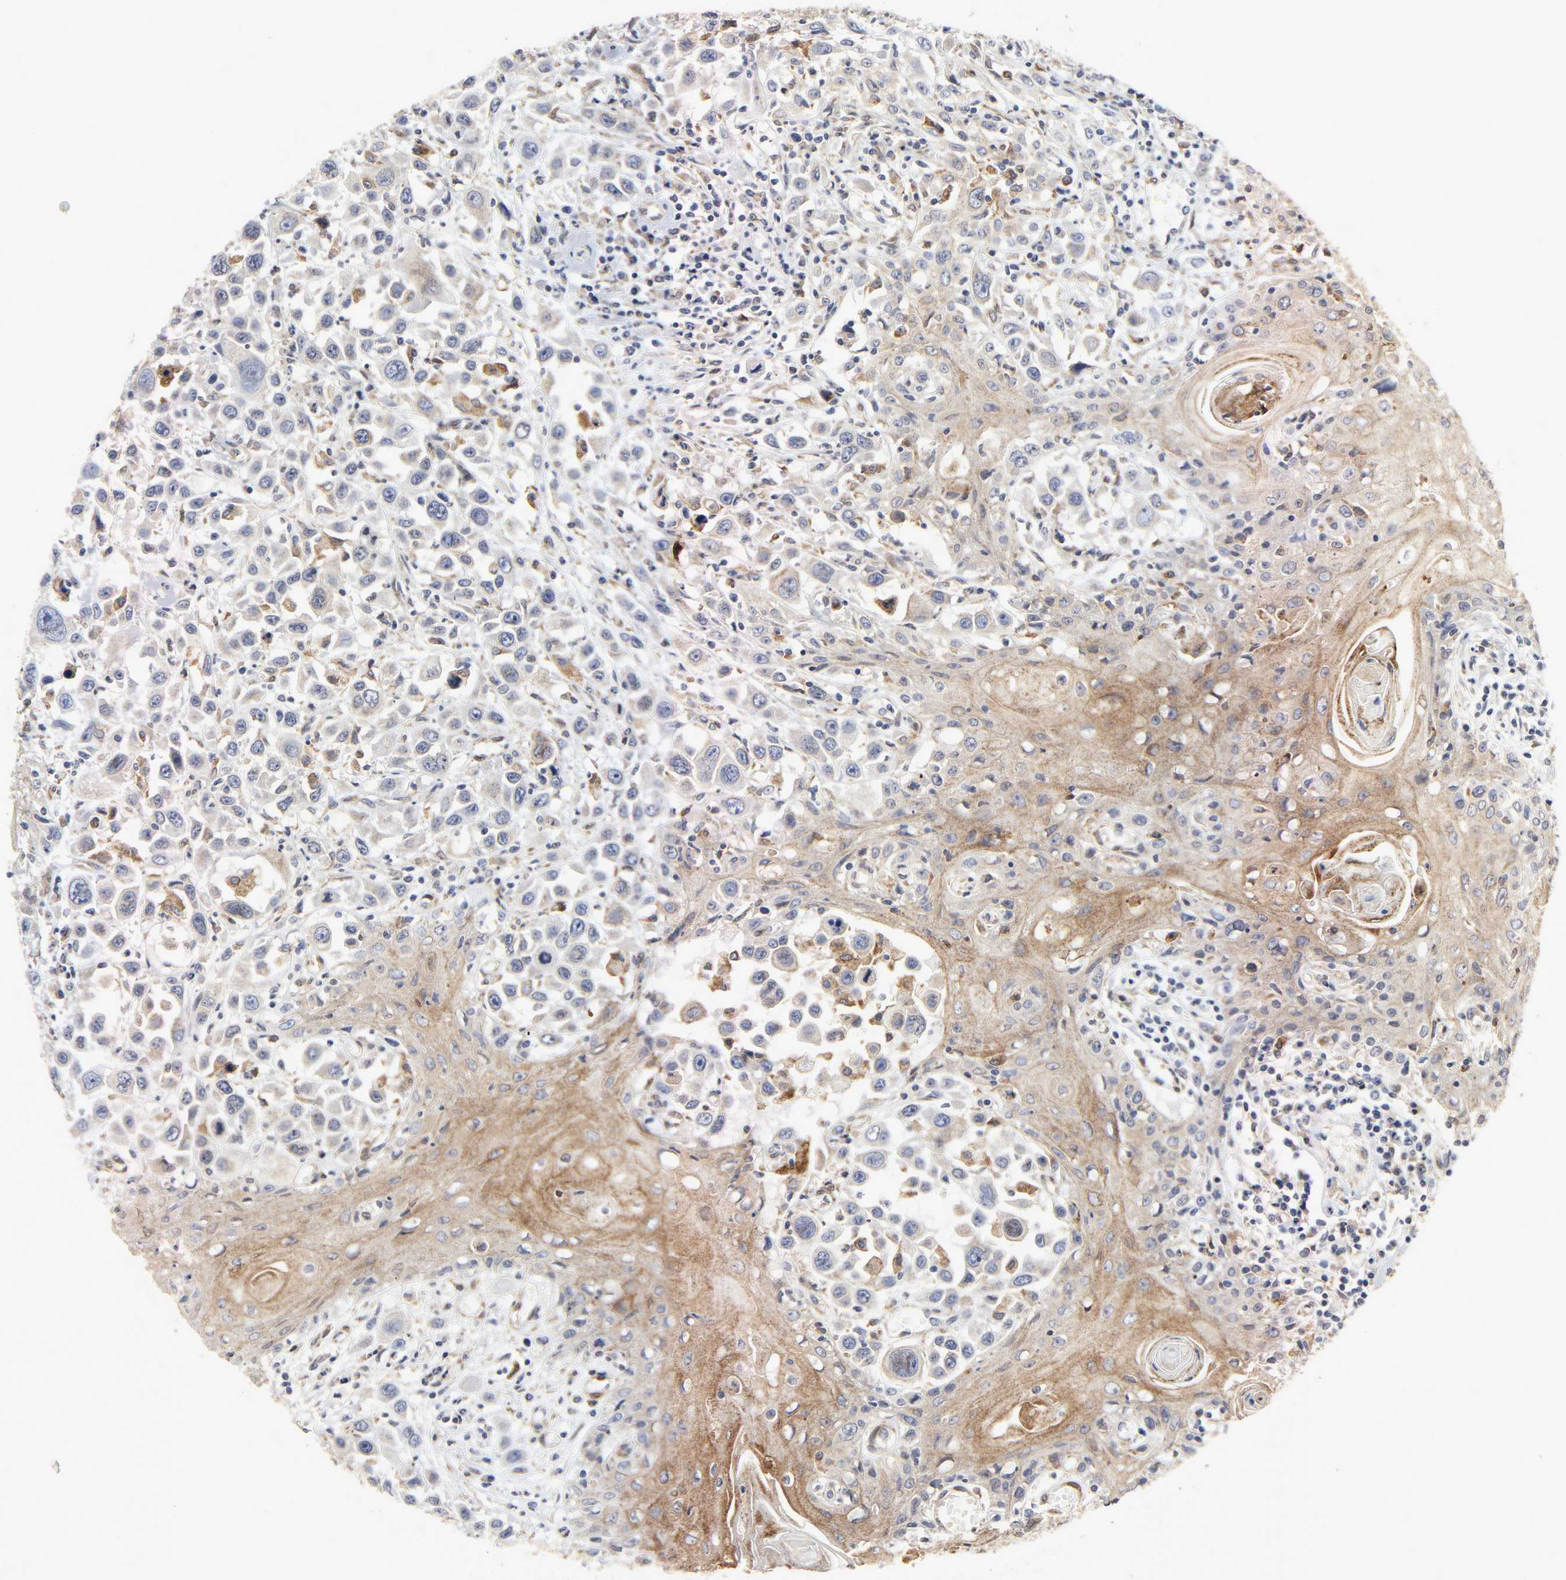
{"staining": {"intensity": "moderate", "quantity": ">75%", "location": "cytoplasmic/membranous"}, "tissue": "head and neck cancer", "cell_type": "Tumor cells", "image_type": "cancer", "snomed": [{"axis": "morphology", "description": "Squamous cell carcinoma, NOS"}, {"axis": "topography", "description": "Oral tissue"}, {"axis": "topography", "description": "Head-Neck"}], "caption": "About >75% of tumor cells in squamous cell carcinoma (head and neck) demonstrate moderate cytoplasmic/membranous protein positivity as visualized by brown immunohistochemical staining.", "gene": "POR", "patient": {"sex": "female", "age": 76}}